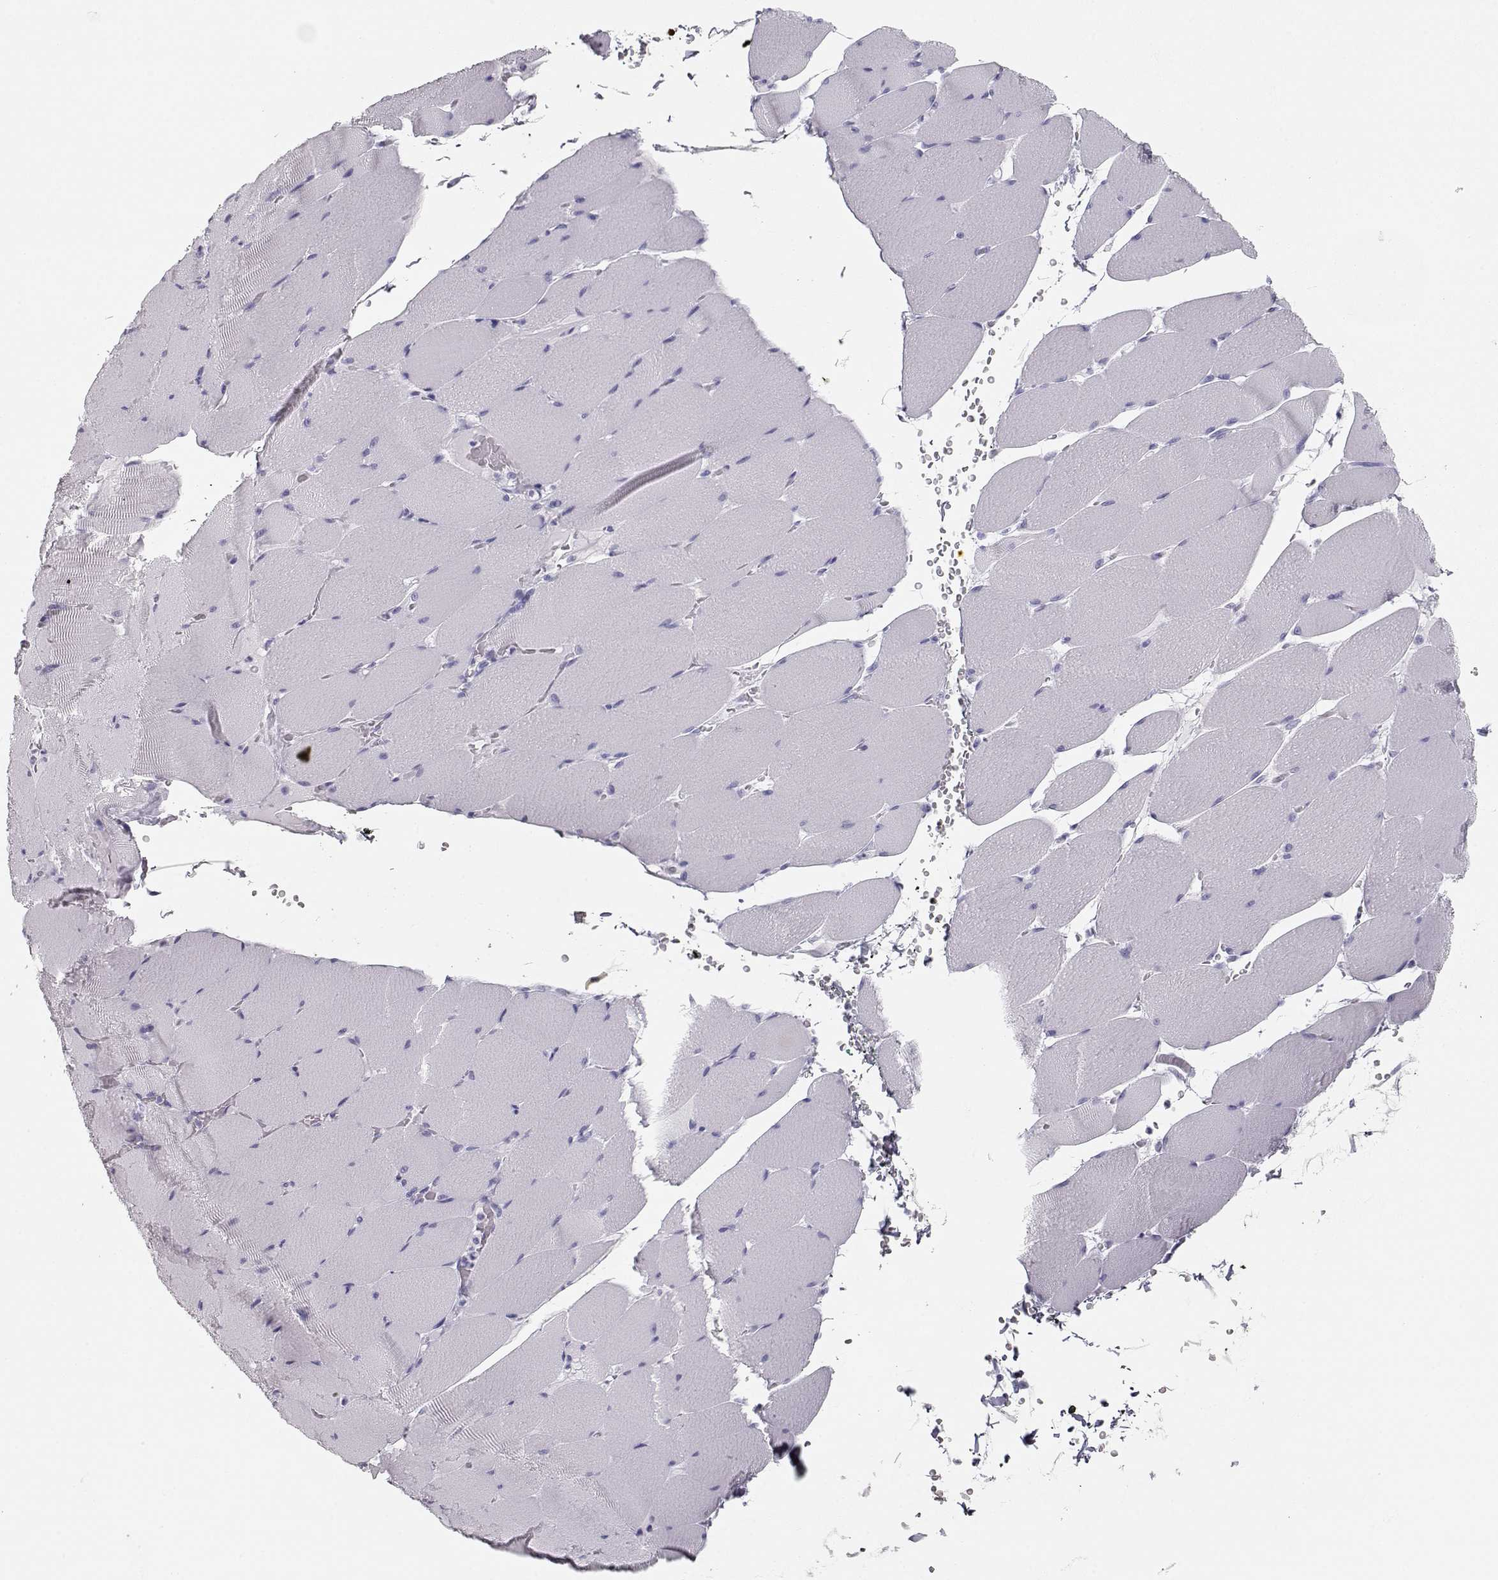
{"staining": {"intensity": "negative", "quantity": "none", "location": "none"}, "tissue": "skeletal muscle", "cell_type": "Myocytes", "image_type": "normal", "snomed": [{"axis": "morphology", "description": "Normal tissue, NOS"}, {"axis": "topography", "description": "Skeletal muscle"}], "caption": "Normal skeletal muscle was stained to show a protein in brown. There is no significant positivity in myocytes. The staining was performed using DAB (3,3'-diaminobenzidine) to visualize the protein expression in brown, while the nuclei were stained in blue with hematoxylin (Magnification: 20x).", "gene": "MAGEC1", "patient": {"sex": "male", "age": 56}}